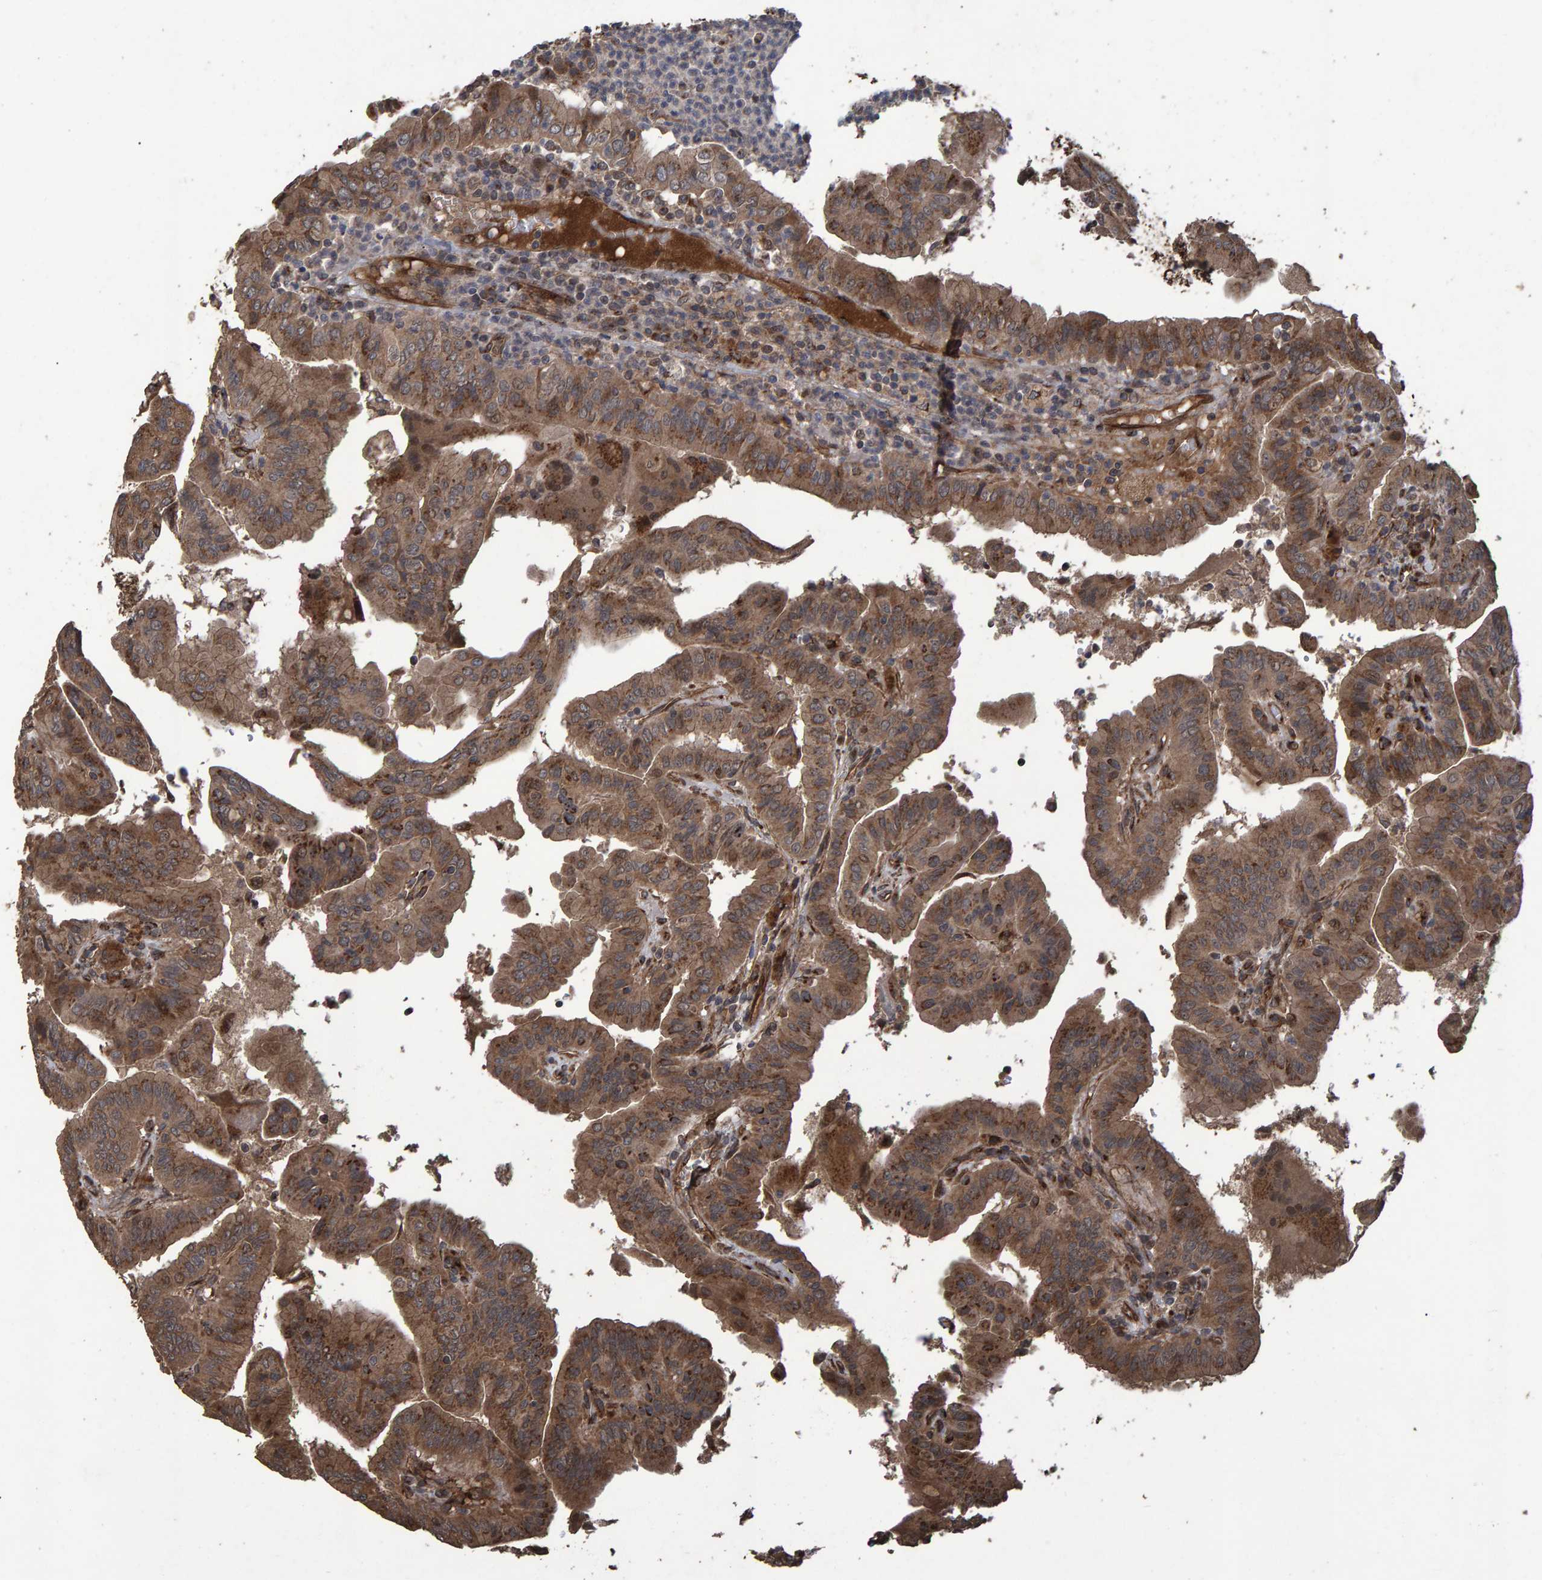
{"staining": {"intensity": "moderate", "quantity": ">75%", "location": "cytoplasmic/membranous"}, "tissue": "thyroid cancer", "cell_type": "Tumor cells", "image_type": "cancer", "snomed": [{"axis": "morphology", "description": "Papillary adenocarcinoma, NOS"}, {"axis": "topography", "description": "Thyroid gland"}], "caption": "Tumor cells demonstrate medium levels of moderate cytoplasmic/membranous staining in approximately >75% of cells in thyroid papillary adenocarcinoma.", "gene": "TRIM68", "patient": {"sex": "male", "age": 33}}